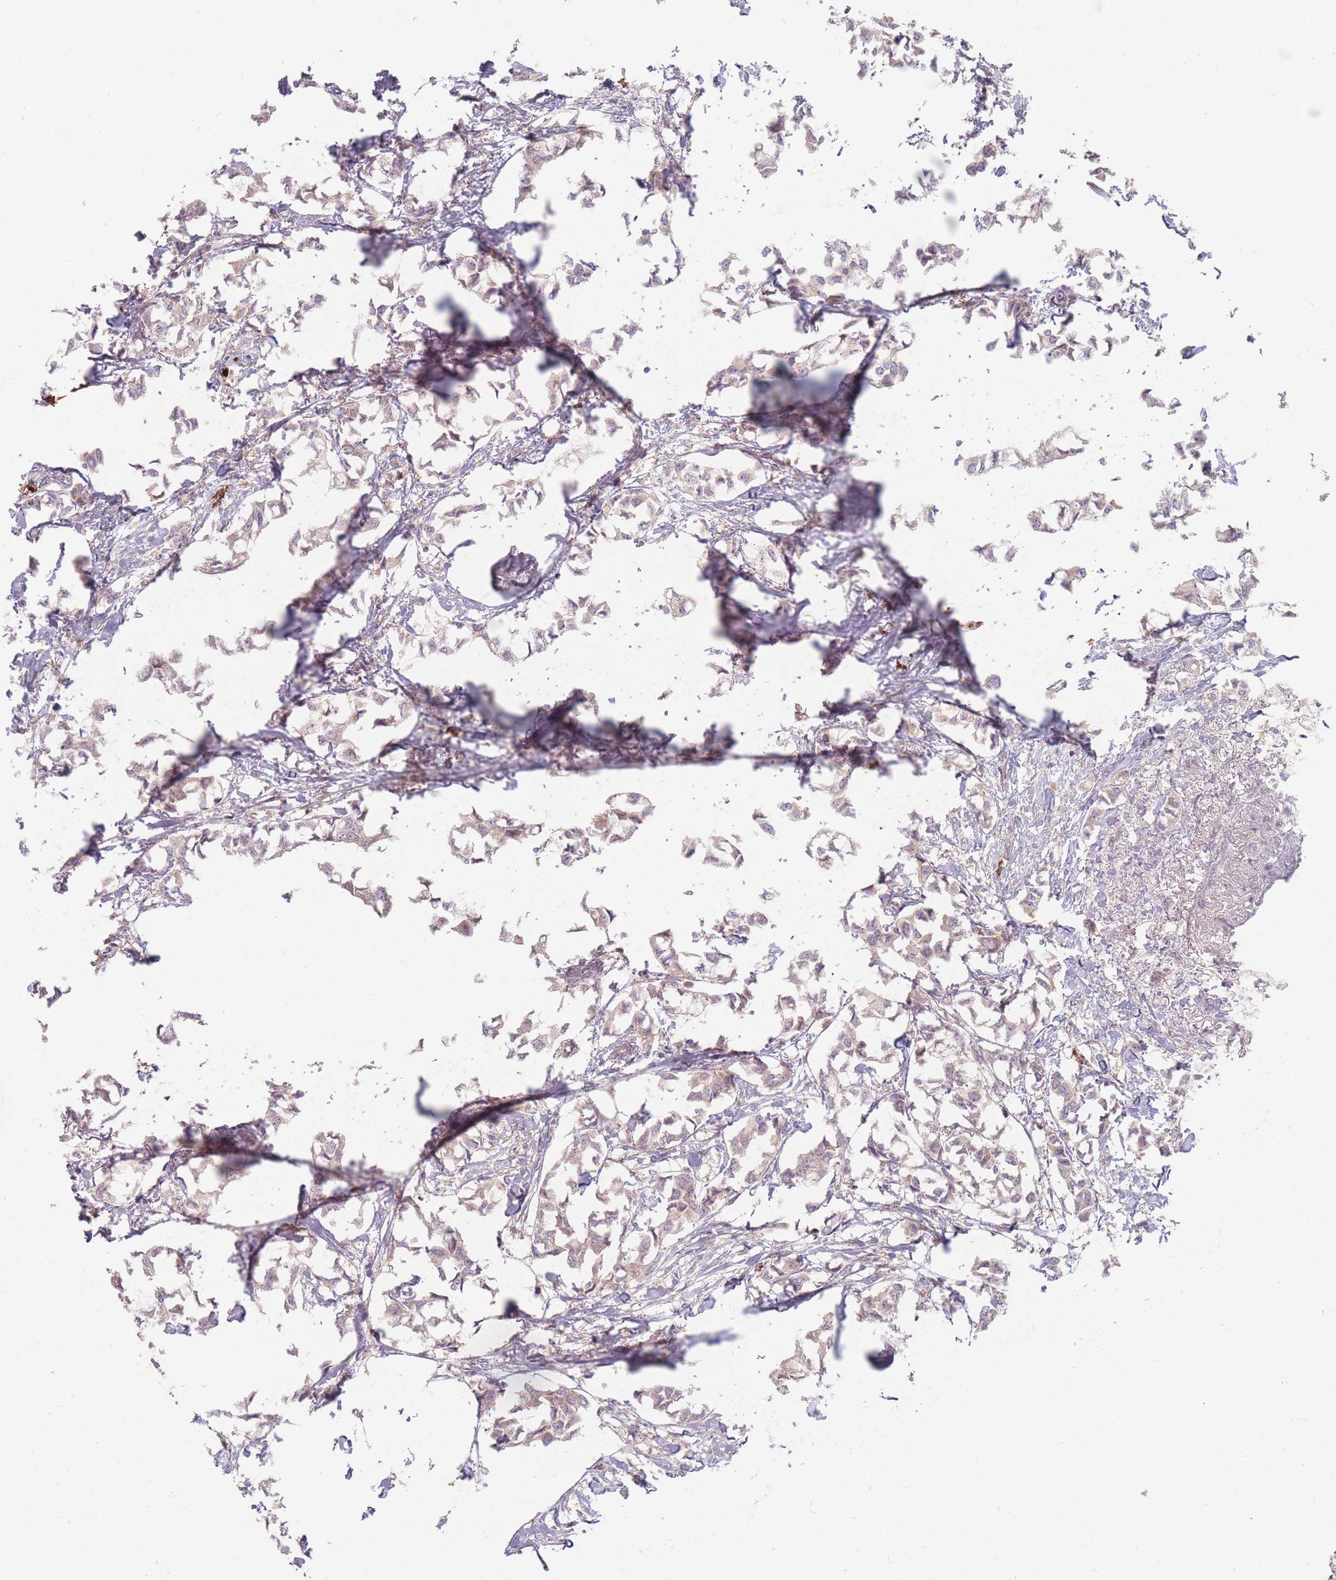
{"staining": {"intensity": "weak", "quantity": "<25%", "location": "cytoplasmic/membranous"}, "tissue": "breast cancer", "cell_type": "Tumor cells", "image_type": "cancer", "snomed": [{"axis": "morphology", "description": "Duct carcinoma"}, {"axis": "topography", "description": "Breast"}], "caption": "Immunohistochemical staining of human breast cancer shows no significant expression in tumor cells.", "gene": "SMIM14", "patient": {"sex": "female", "age": 73}}